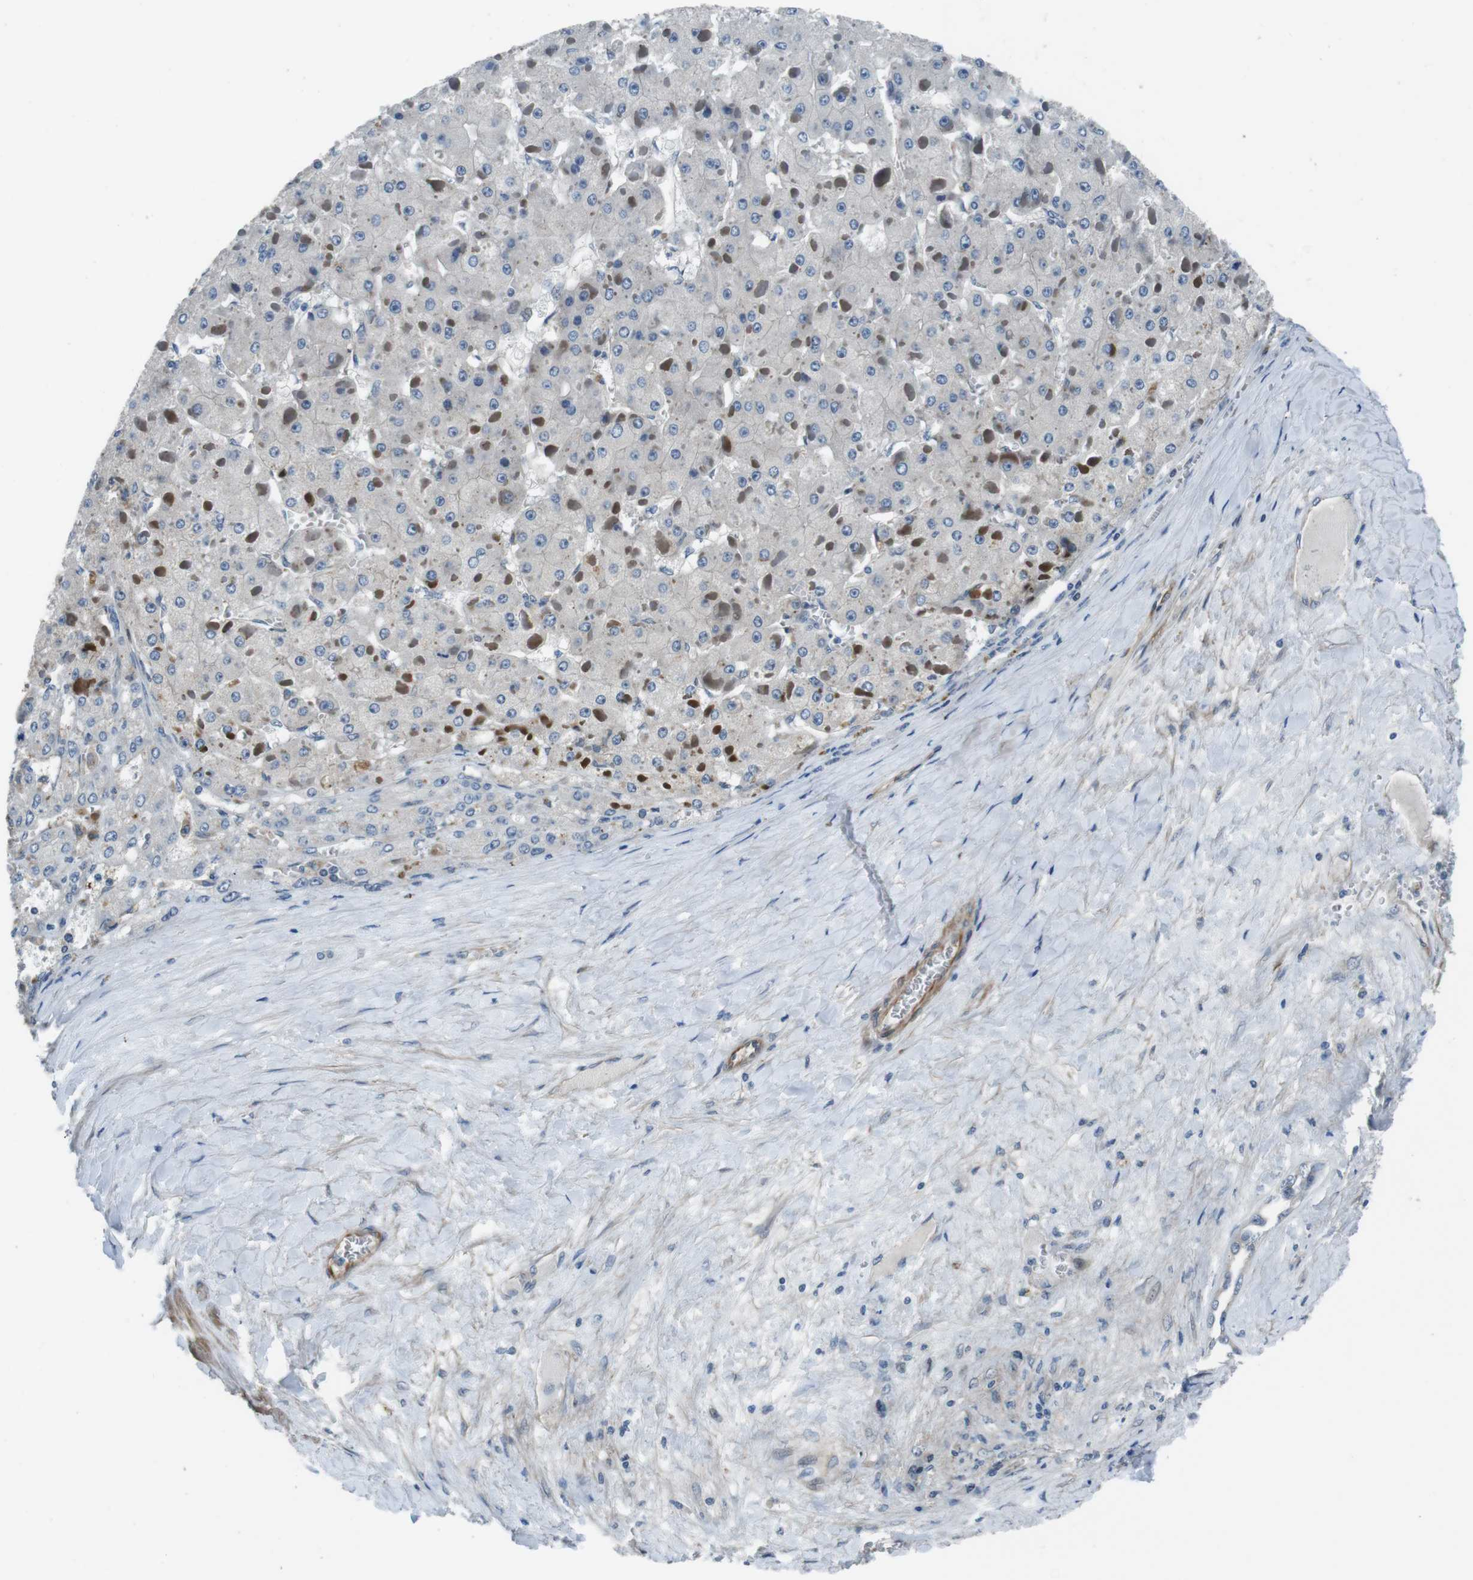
{"staining": {"intensity": "negative", "quantity": "none", "location": "none"}, "tissue": "liver cancer", "cell_type": "Tumor cells", "image_type": "cancer", "snomed": [{"axis": "morphology", "description": "Carcinoma, Hepatocellular, NOS"}, {"axis": "topography", "description": "Liver"}], "caption": "This is a micrograph of immunohistochemistry (IHC) staining of liver hepatocellular carcinoma, which shows no expression in tumor cells.", "gene": "LRRC49", "patient": {"sex": "female", "age": 73}}